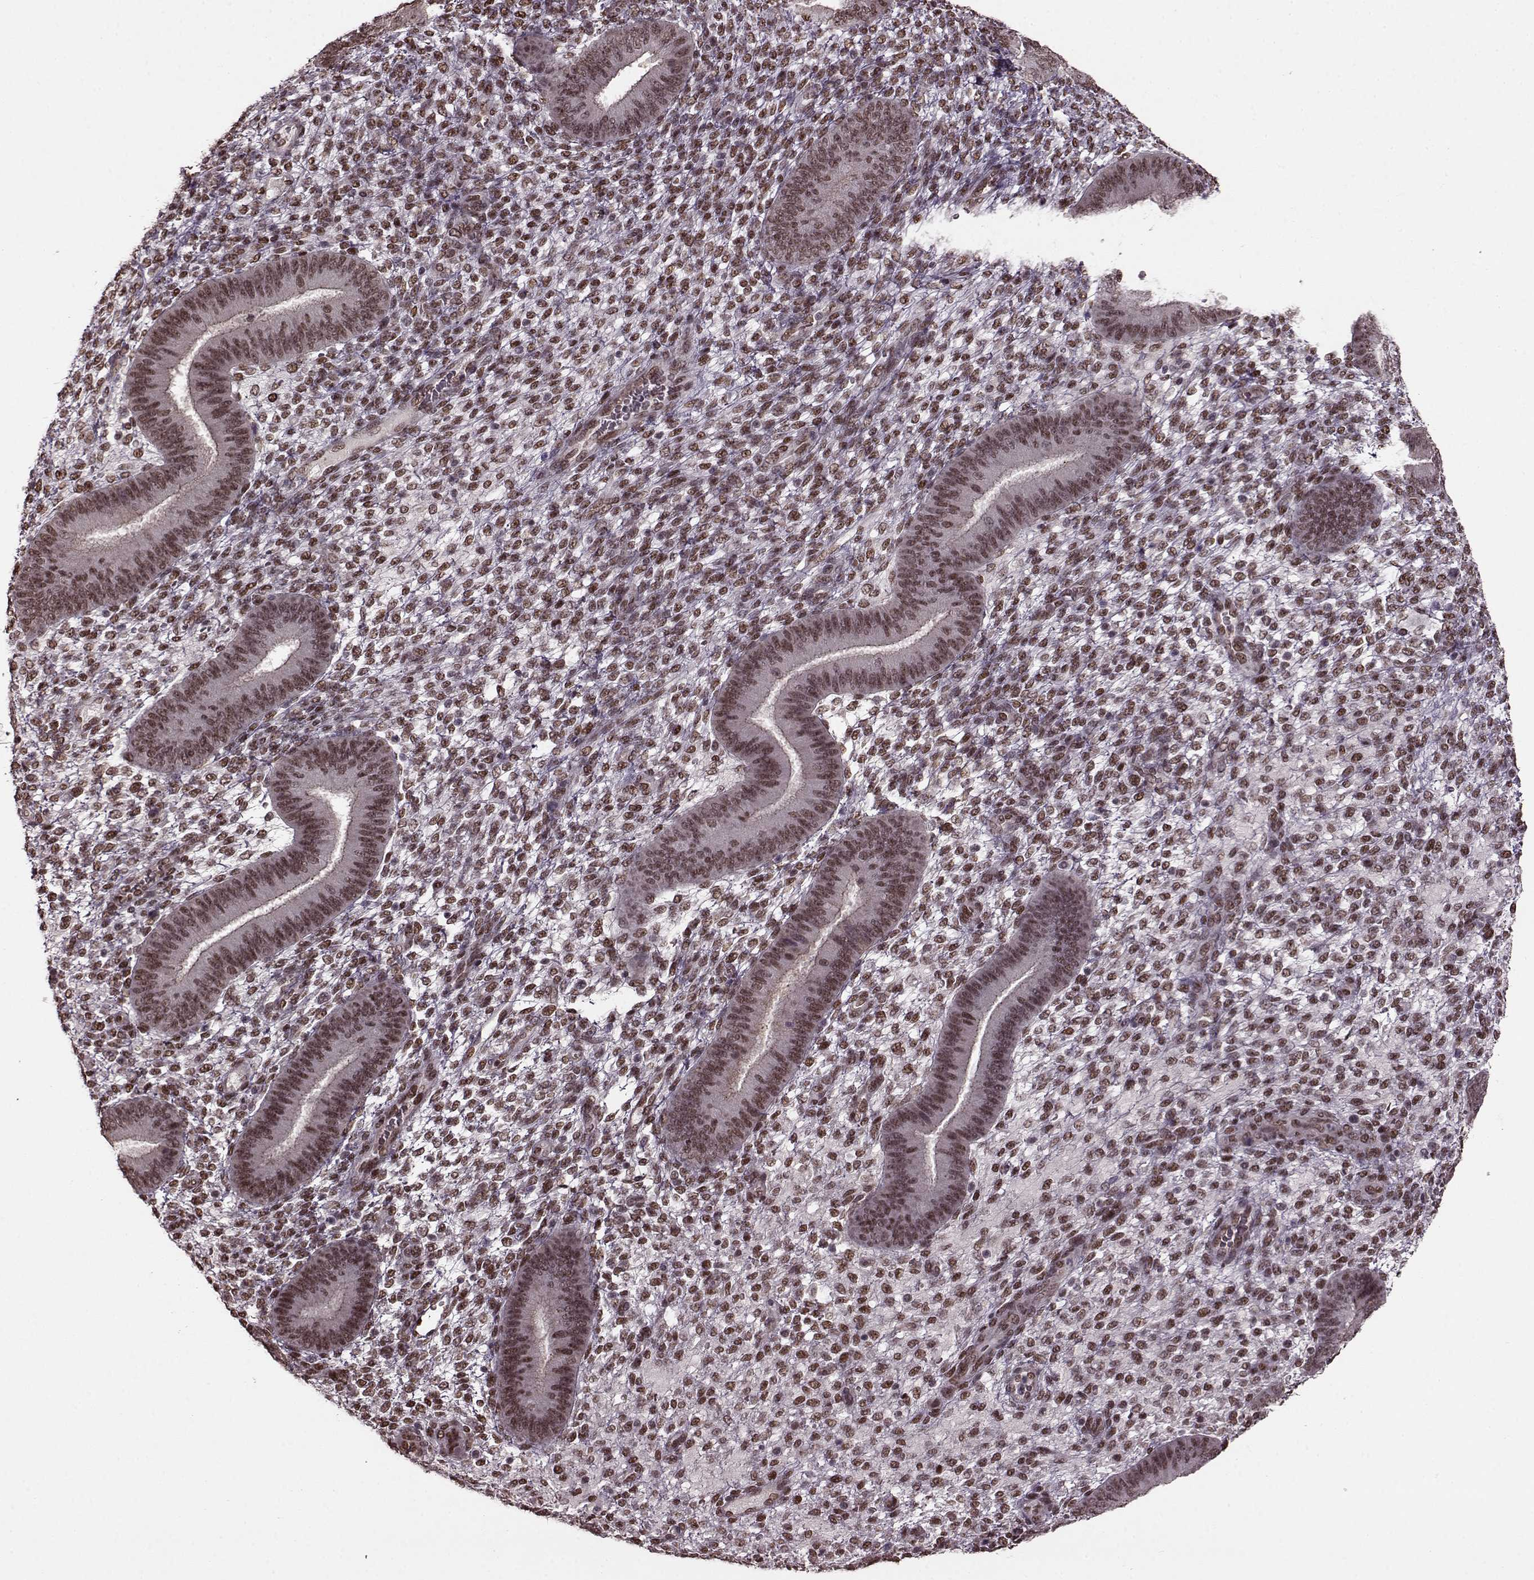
{"staining": {"intensity": "weak", "quantity": "25%-75%", "location": "nuclear"}, "tissue": "endometrium", "cell_type": "Cells in endometrial stroma", "image_type": "normal", "snomed": [{"axis": "morphology", "description": "Normal tissue, NOS"}, {"axis": "topography", "description": "Endometrium"}], "caption": "About 25%-75% of cells in endometrial stroma in benign endometrium reveal weak nuclear protein positivity as visualized by brown immunohistochemical staining.", "gene": "FTO", "patient": {"sex": "female", "age": 39}}